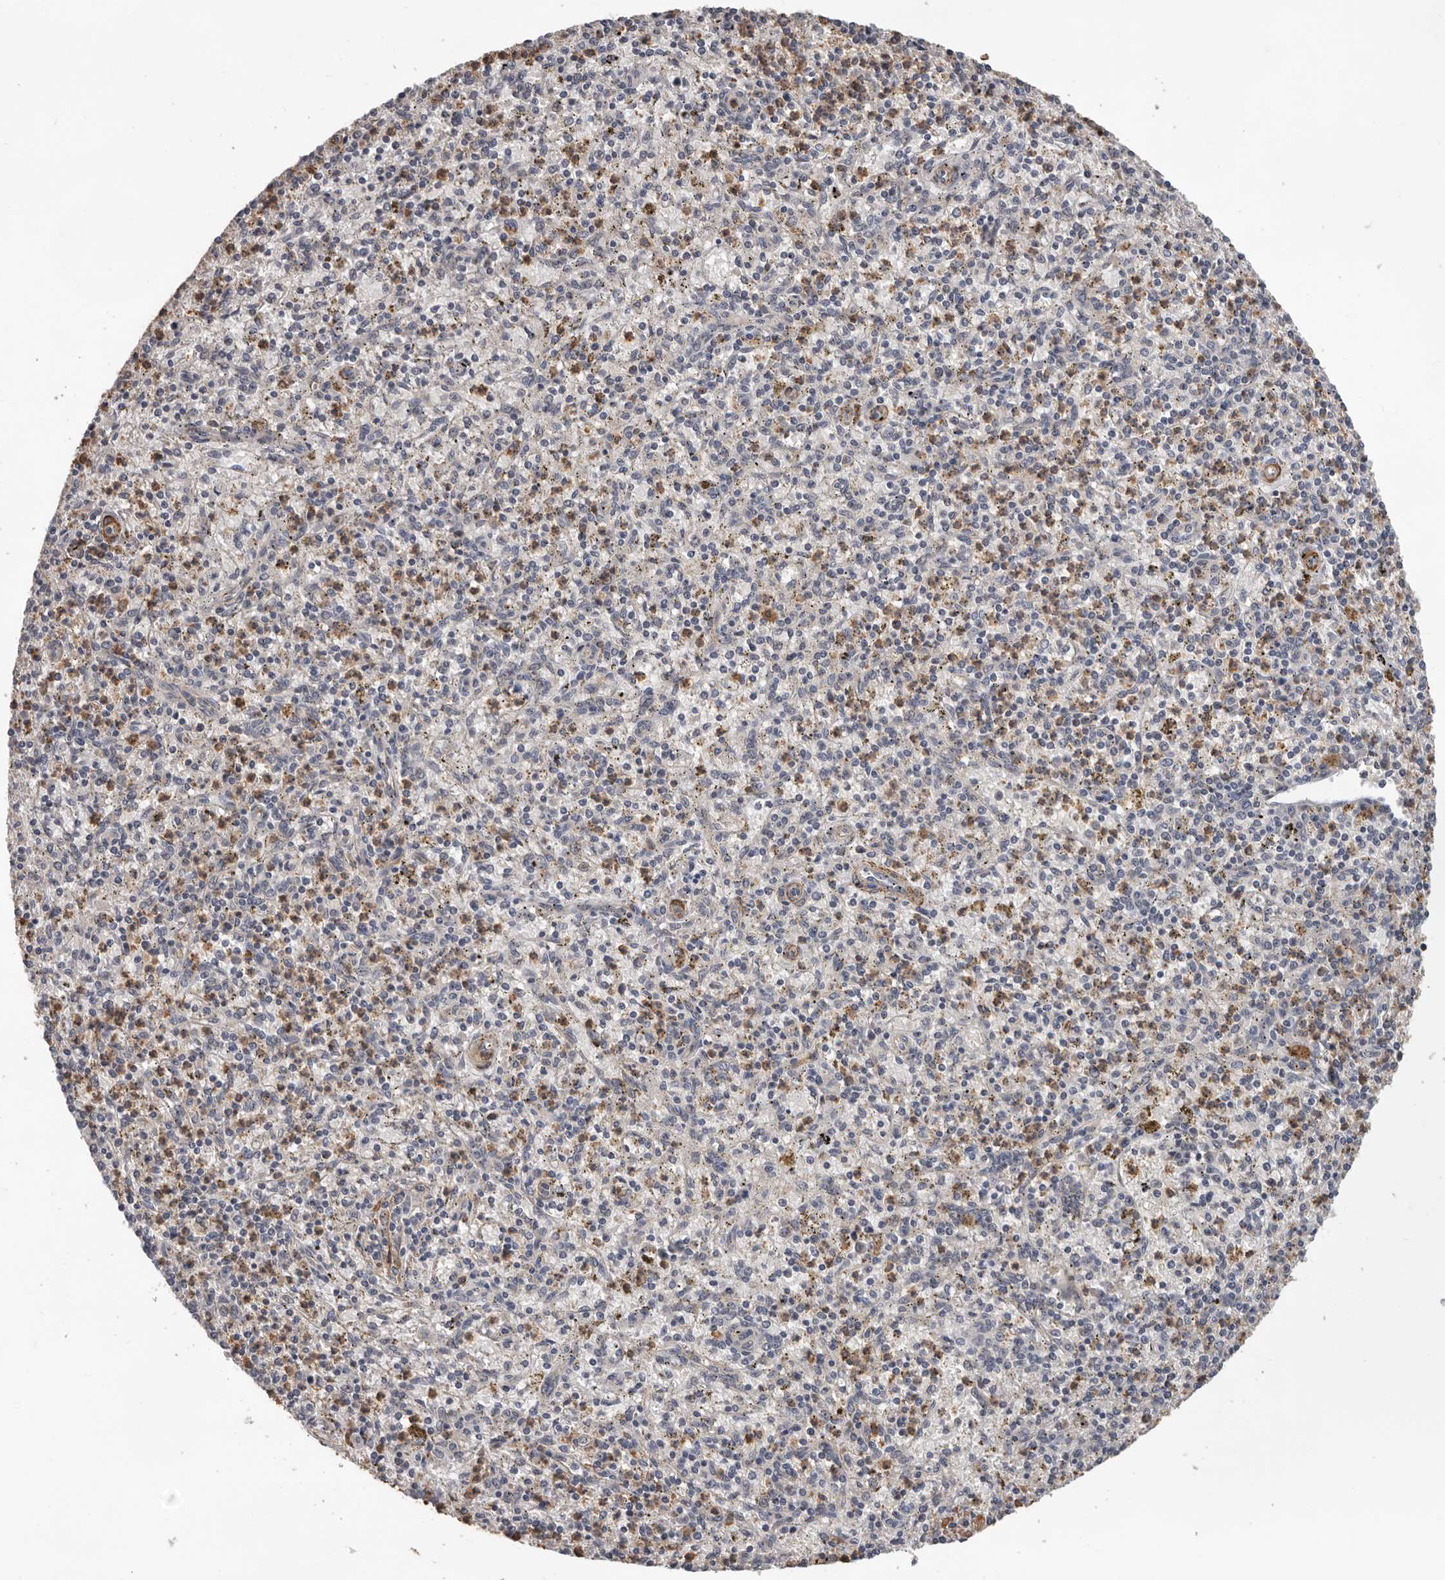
{"staining": {"intensity": "negative", "quantity": "none", "location": "none"}, "tissue": "spleen", "cell_type": "Cells in red pulp", "image_type": "normal", "snomed": [{"axis": "morphology", "description": "Normal tissue, NOS"}, {"axis": "topography", "description": "Spleen"}], "caption": "Histopathology image shows no protein staining in cells in red pulp of normal spleen. The staining is performed using DAB brown chromogen with nuclei counter-stained in using hematoxylin.", "gene": "RNF157", "patient": {"sex": "male", "age": 72}}